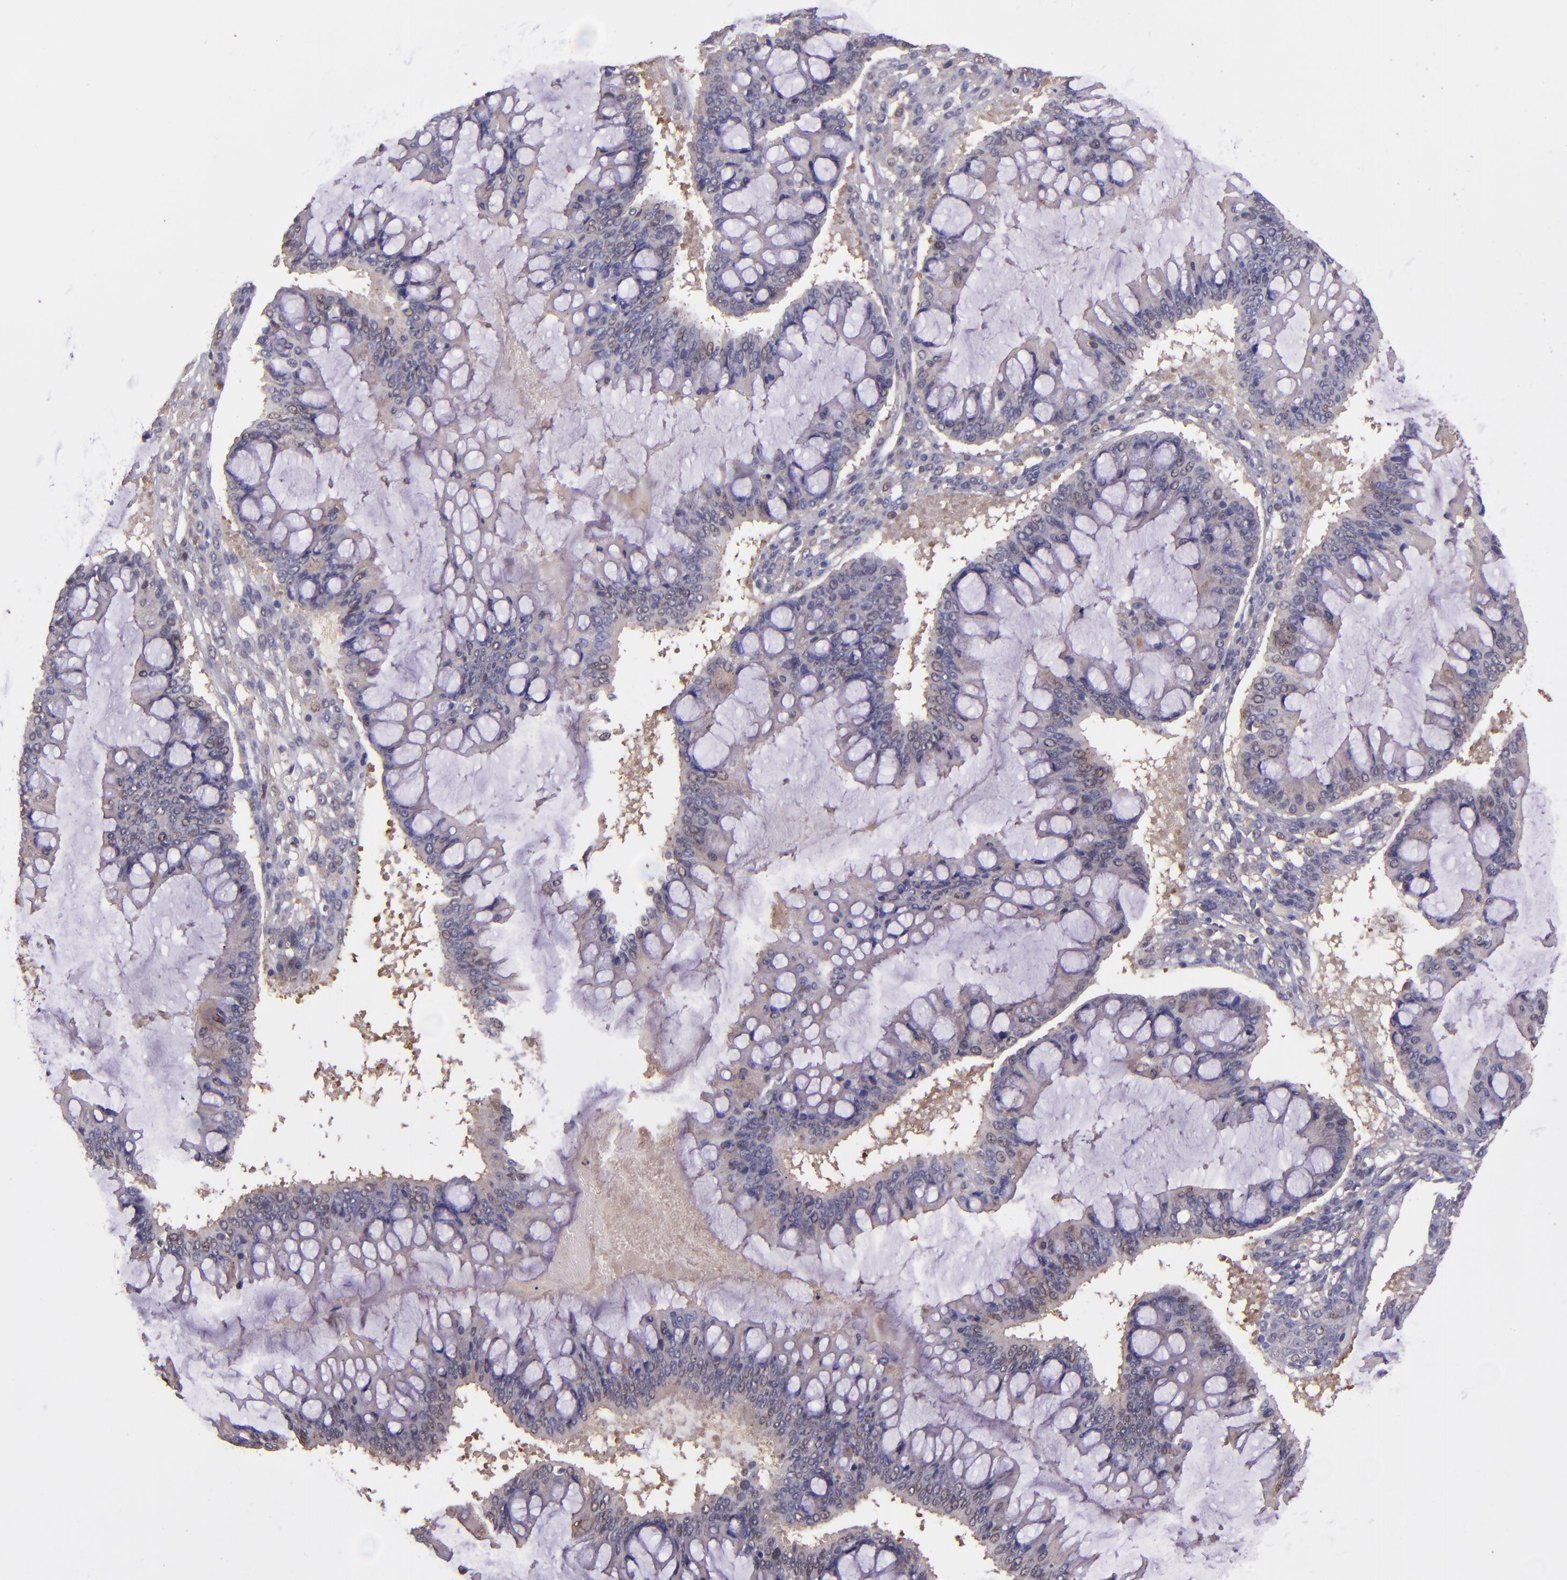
{"staining": {"intensity": "weak", "quantity": ">75%", "location": "cytoplasmic/membranous,nuclear"}, "tissue": "ovarian cancer", "cell_type": "Tumor cells", "image_type": "cancer", "snomed": [{"axis": "morphology", "description": "Cystadenocarcinoma, mucinous, NOS"}, {"axis": "topography", "description": "Ovary"}], "caption": "A brown stain shows weak cytoplasmic/membranous and nuclear positivity of a protein in human ovarian cancer (mucinous cystadenocarcinoma) tumor cells. The staining was performed using DAB (3,3'-diaminobenzidine), with brown indicating positive protein expression. Nuclei are stained blue with hematoxylin.", "gene": "WASHC1", "patient": {"sex": "female", "age": 73}}